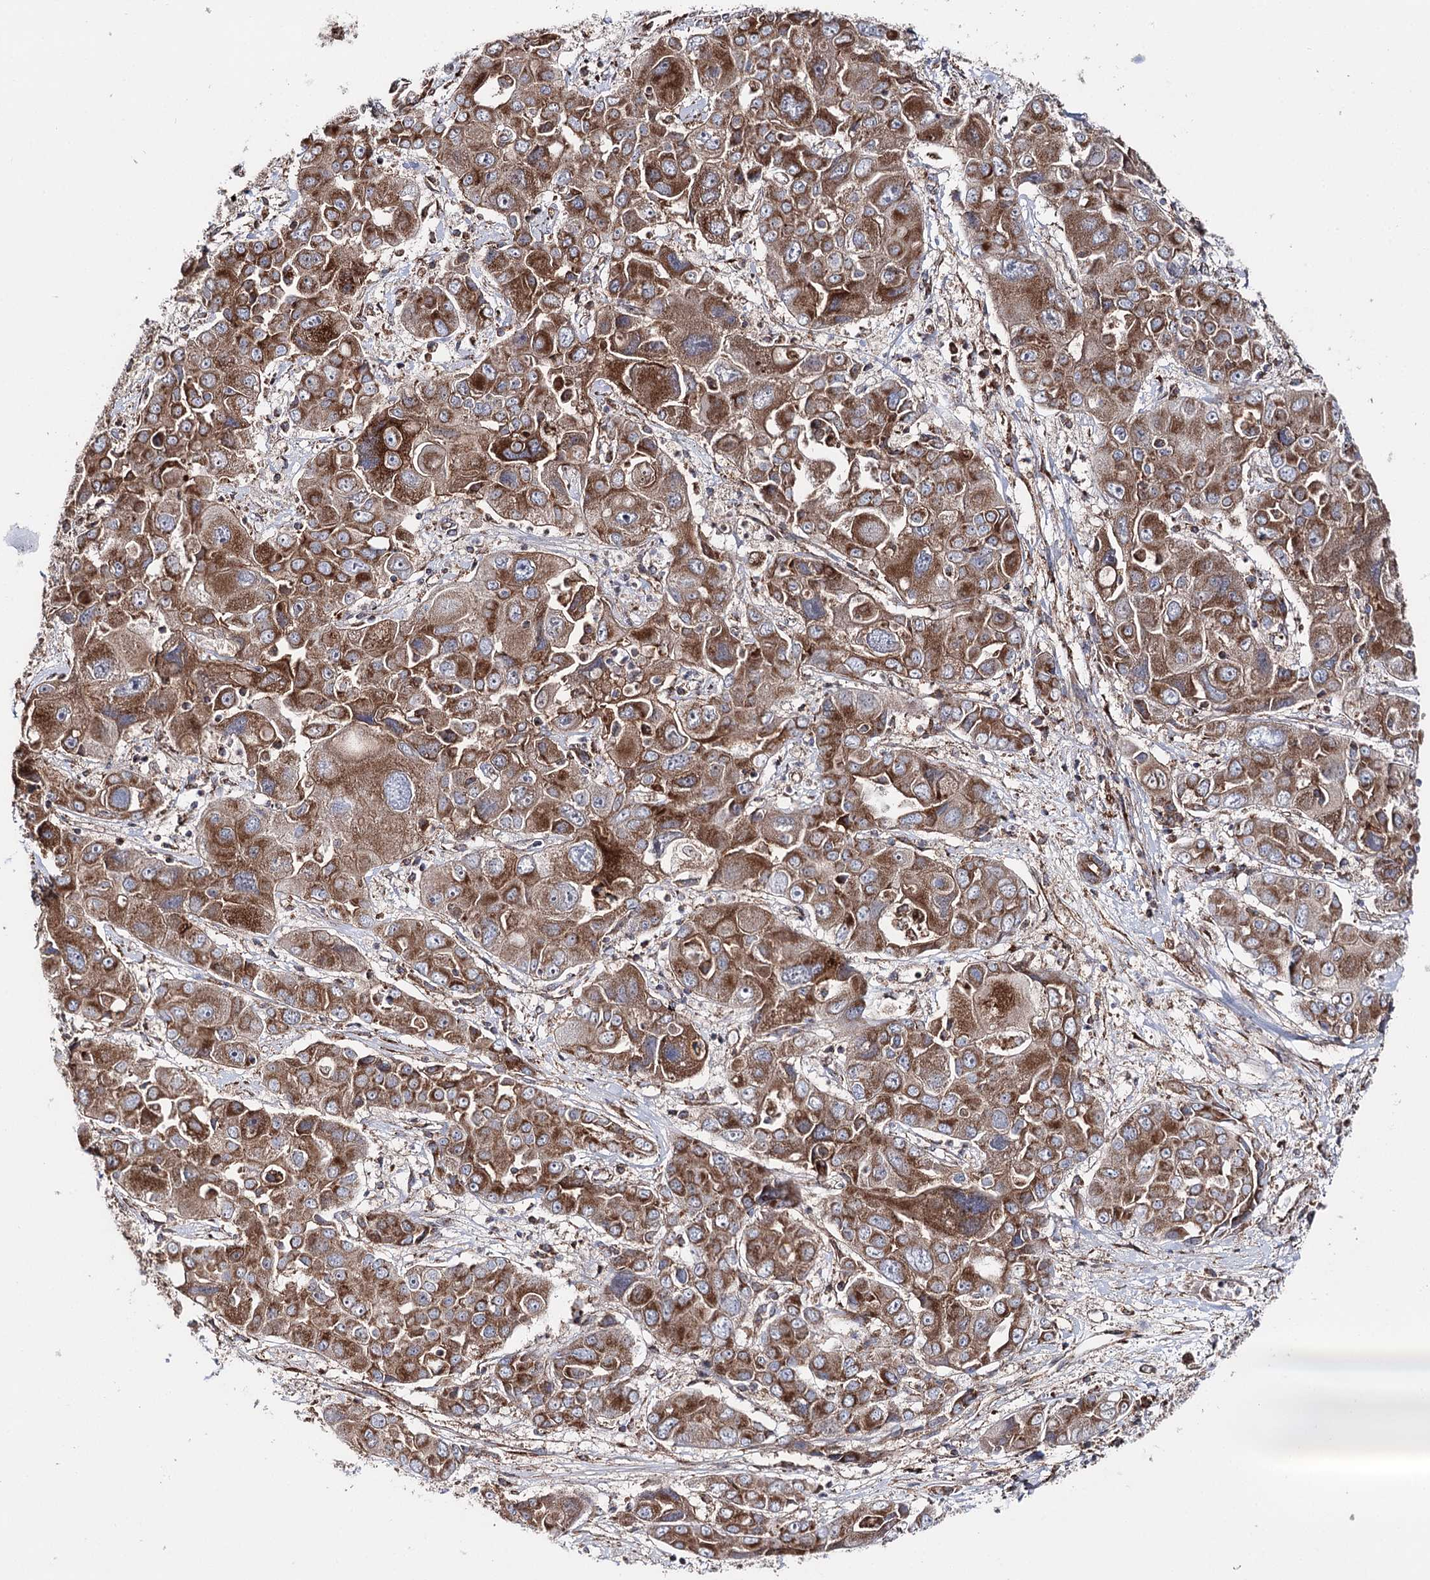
{"staining": {"intensity": "moderate", "quantity": ">75%", "location": "cytoplasmic/membranous"}, "tissue": "liver cancer", "cell_type": "Tumor cells", "image_type": "cancer", "snomed": [{"axis": "morphology", "description": "Cholangiocarcinoma"}, {"axis": "topography", "description": "Liver"}], "caption": "Immunohistochemical staining of liver cholangiocarcinoma exhibits moderate cytoplasmic/membranous protein staining in approximately >75% of tumor cells.", "gene": "MSANTD2", "patient": {"sex": "male", "age": 67}}